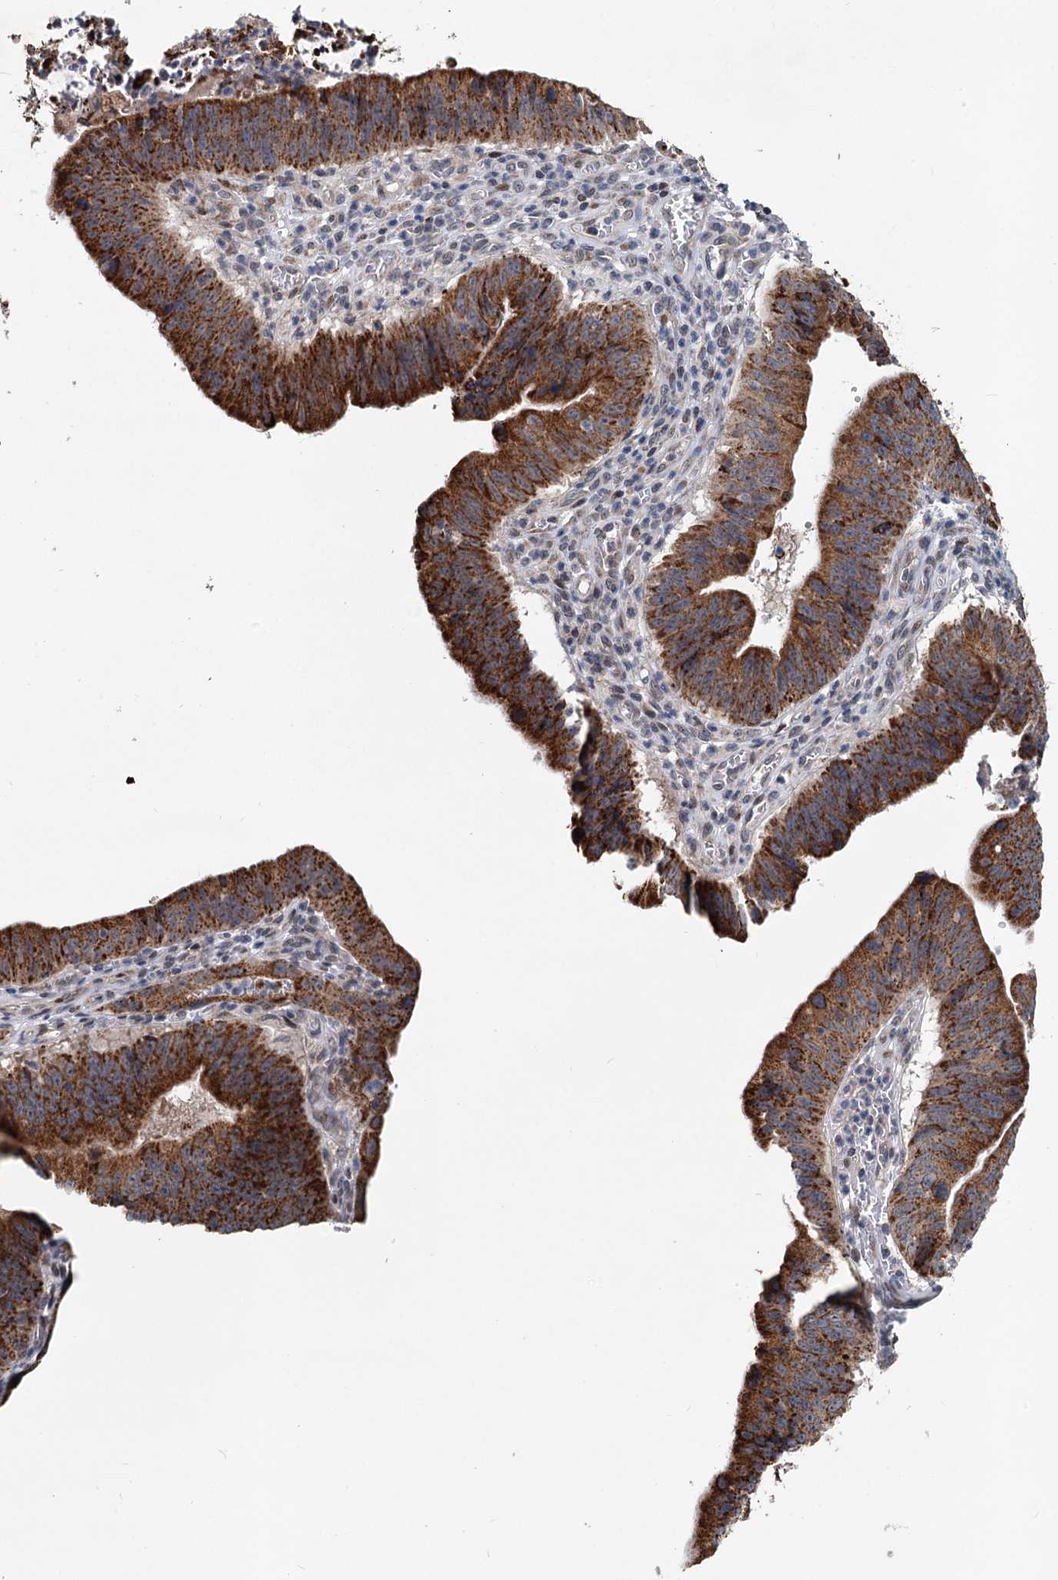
{"staining": {"intensity": "strong", "quantity": ">75%", "location": "cytoplasmic/membranous"}, "tissue": "stomach cancer", "cell_type": "Tumor cells", "image_type": "cancer", "snomed": [{"axis": "morphology", "description": "Adenocarcinoma, NOS"}, {"axis": "topography", "description": "Stomach"}], "caption": "Stomach adenocarcinoma was stained to show a protein in brown. There is high levels of strong cytoplasmic/membranous positivity in approximately >75% of tumor cells.", "gene": "RITA1", "patient": {"sex": "male", "age": 59}}